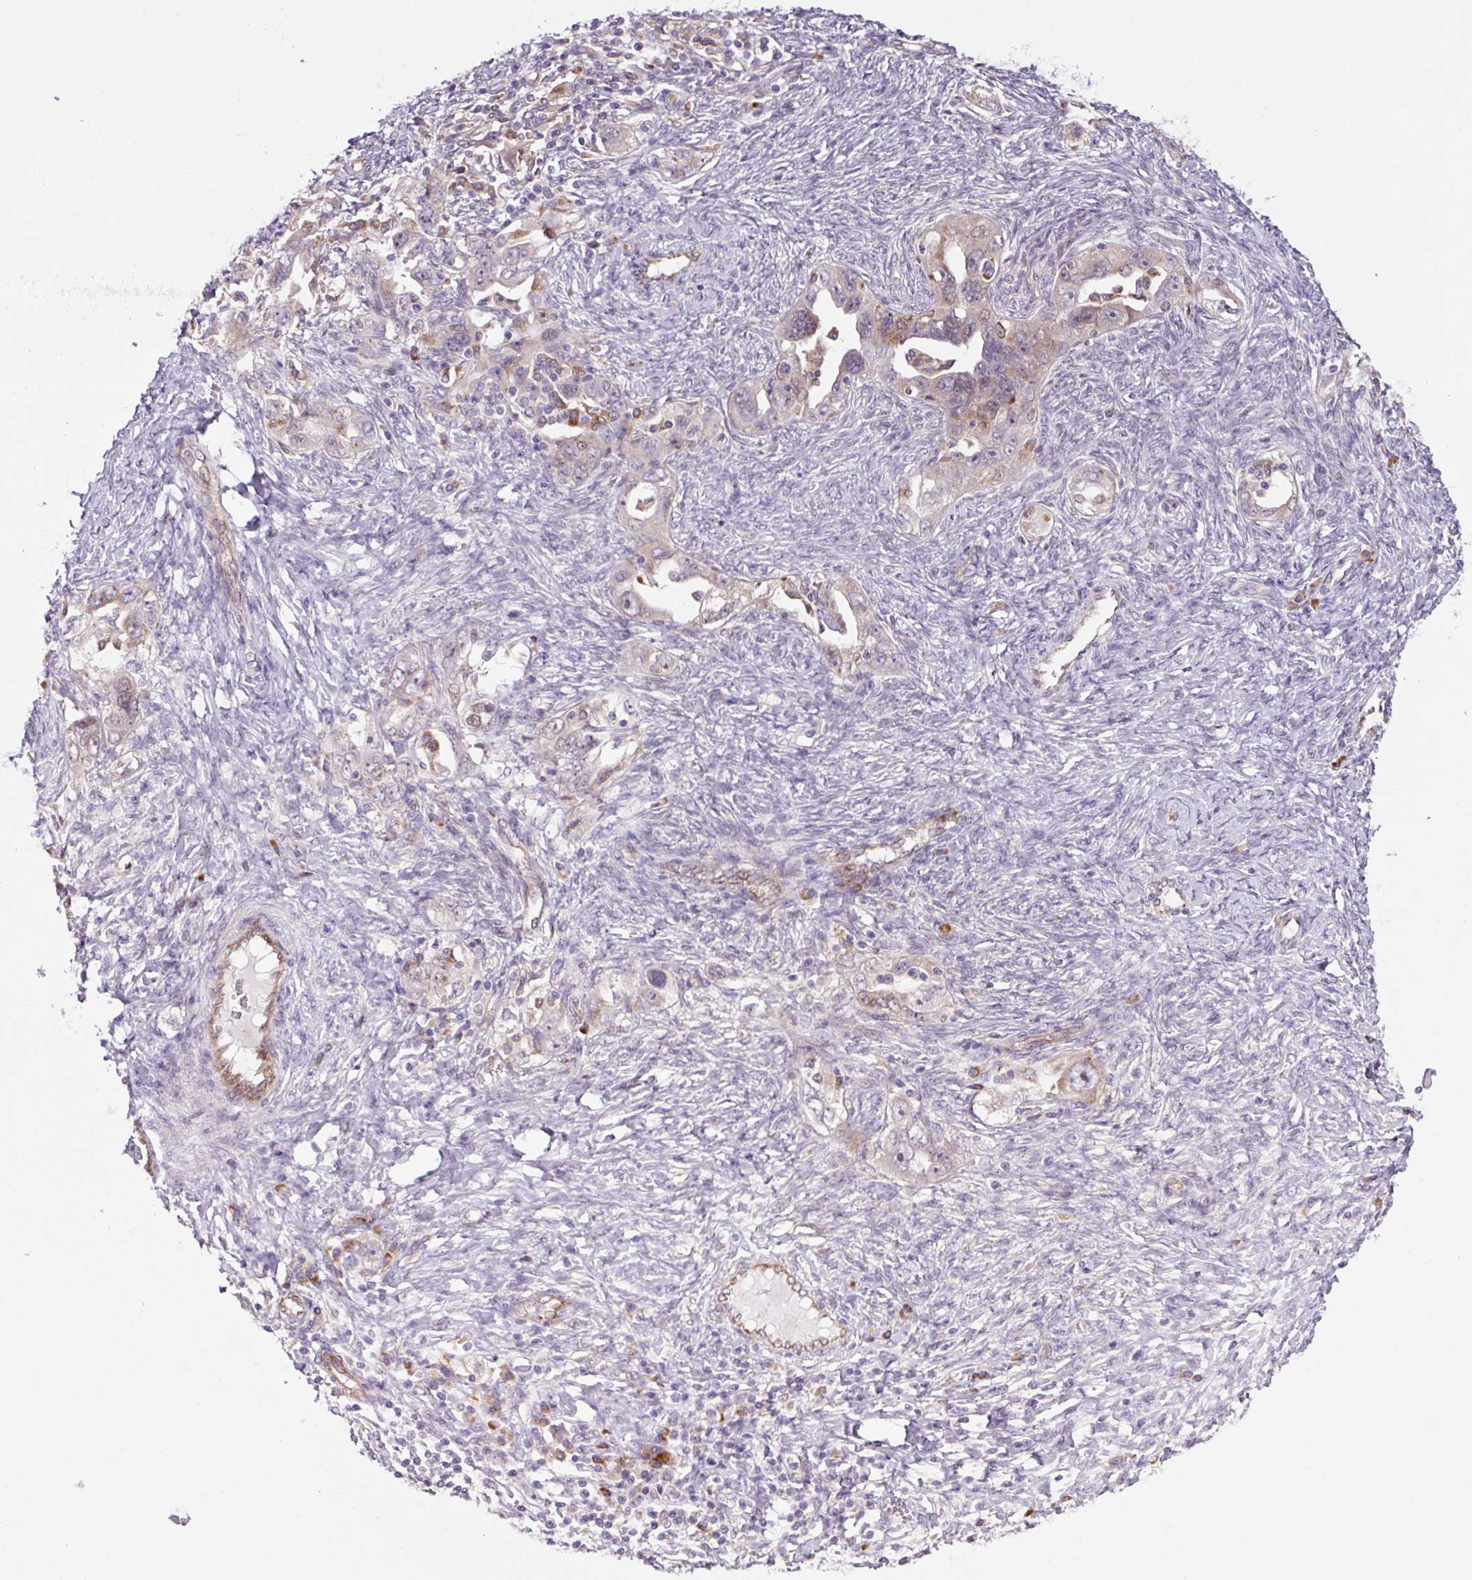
{"staining": {"intensity": "moderate", "quantity": "<25%", "location": "cytoplasmic/membranous"}, "tissue": "ovarian cancer", "cell_type": "Tumor cells", "image_type": "cancer", "snomed": [{"axis": "morphology", "description": "Carcinoma, NOS"}, {"axis": "morphology", "description": "Cystadenocarcinoma, serous, NOS"}, {"axis": "topography", "description": "Ovary"}], "caption": "Ovarian cancer stained with immunohistochemistry exhibits moderate cytoplasmic/membranous positivity in about <25% of tumor cells.", "gene": "PLA2G4A", "patient": {"sex": "female", "age": 69}}